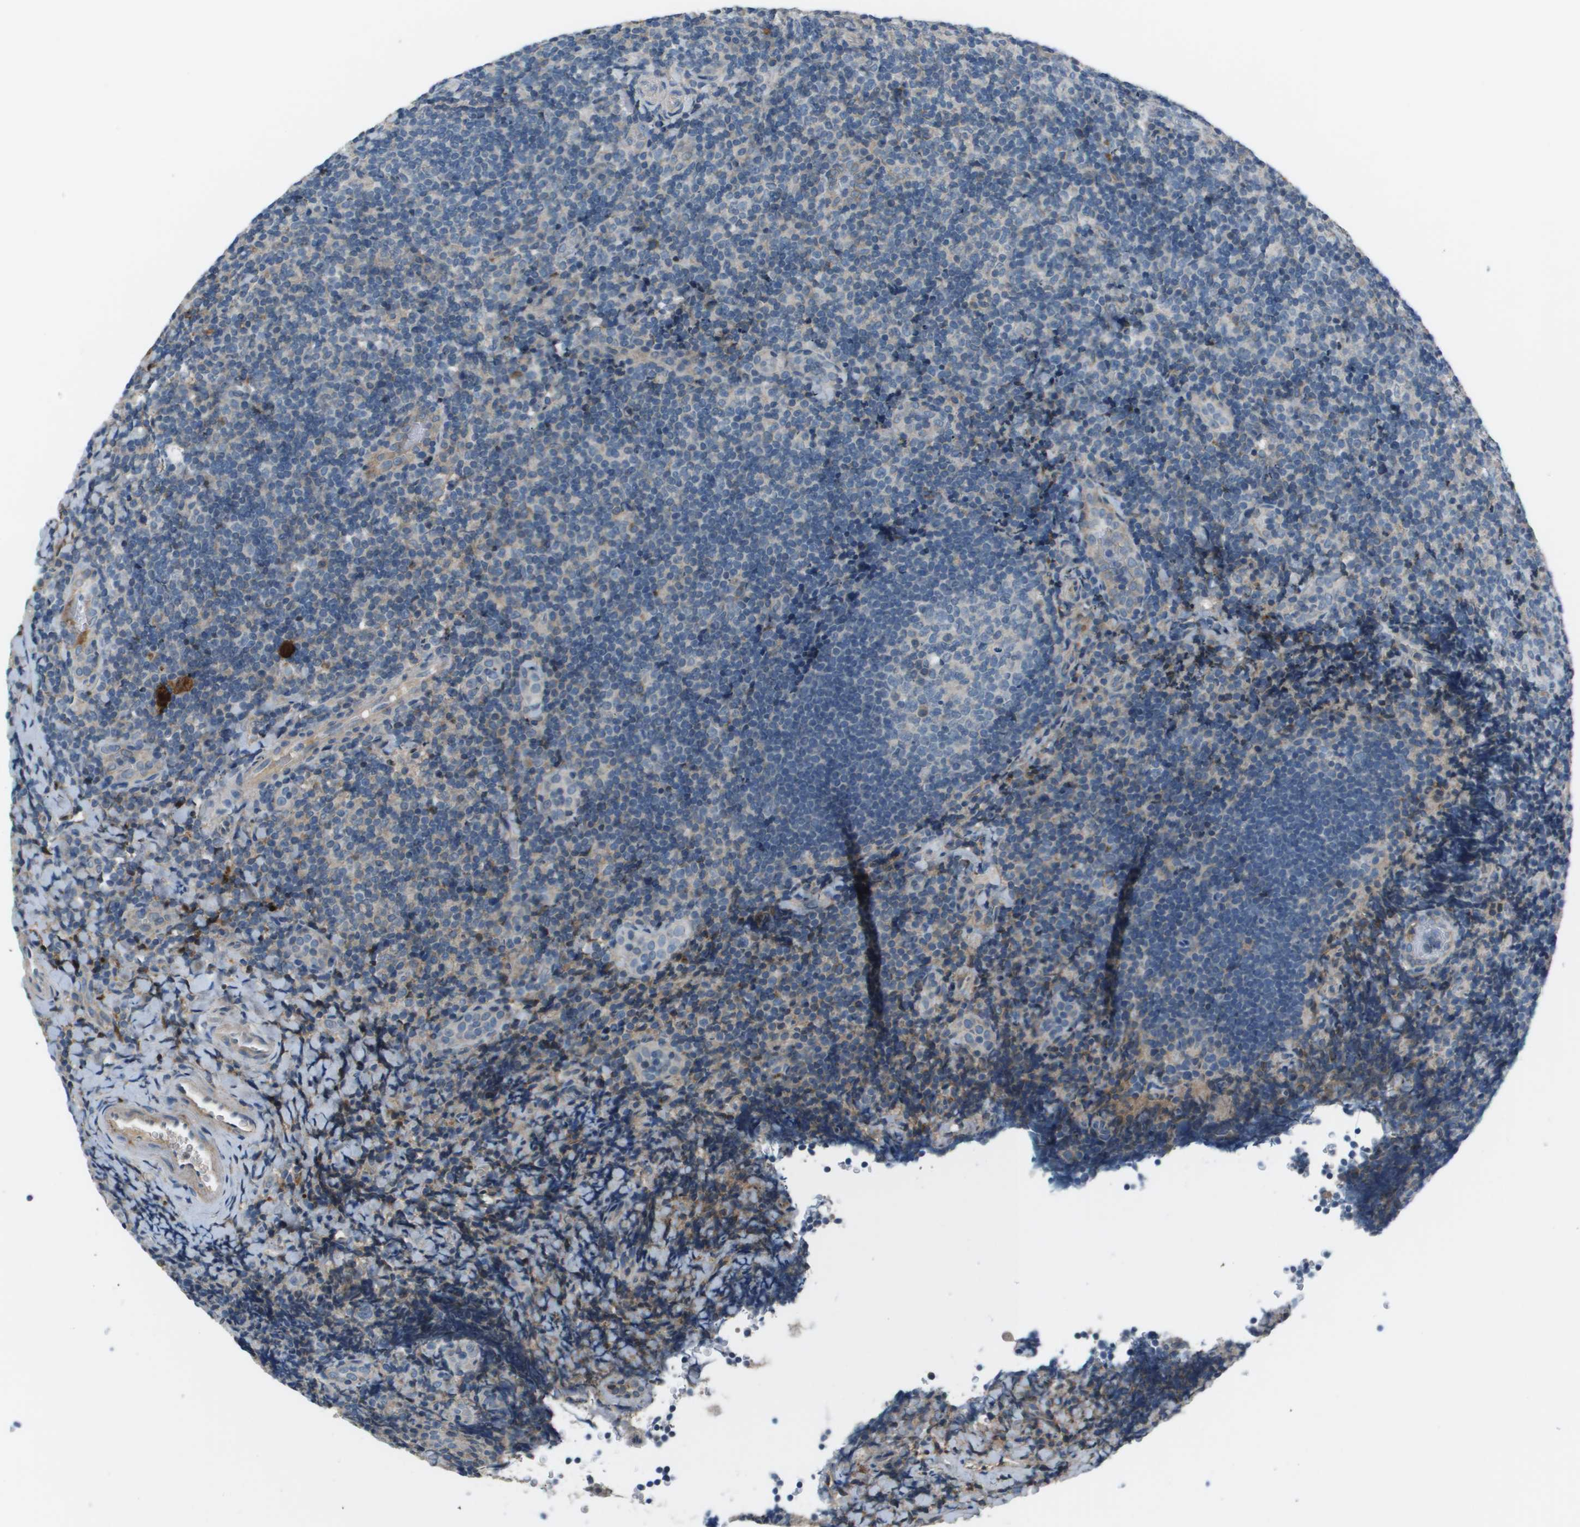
{"staining": {"intensity": "weak", "quantity": "<25%", "location": "cytoplasmic/membranous"}, "tissue": "tonsil", "cell_type": "Germinal center cells", "image_type": "normal", "snomed": [{"axis": "morphology", "description": "Normal tissue, NOS"}, {"axis": "topography", "description": "Tonsil"}], "caption": "DAB immunohistochemical staining of normal human tonsil exhibits no significant expression in germinal center cells. Brightfield microscopy of immunohistochemistry stained with DAB (brown) and hematoxylin (blue), captured at high magnification.", "gene": "PCOLCE", "patient": {"sex": "male", "age": 37}}